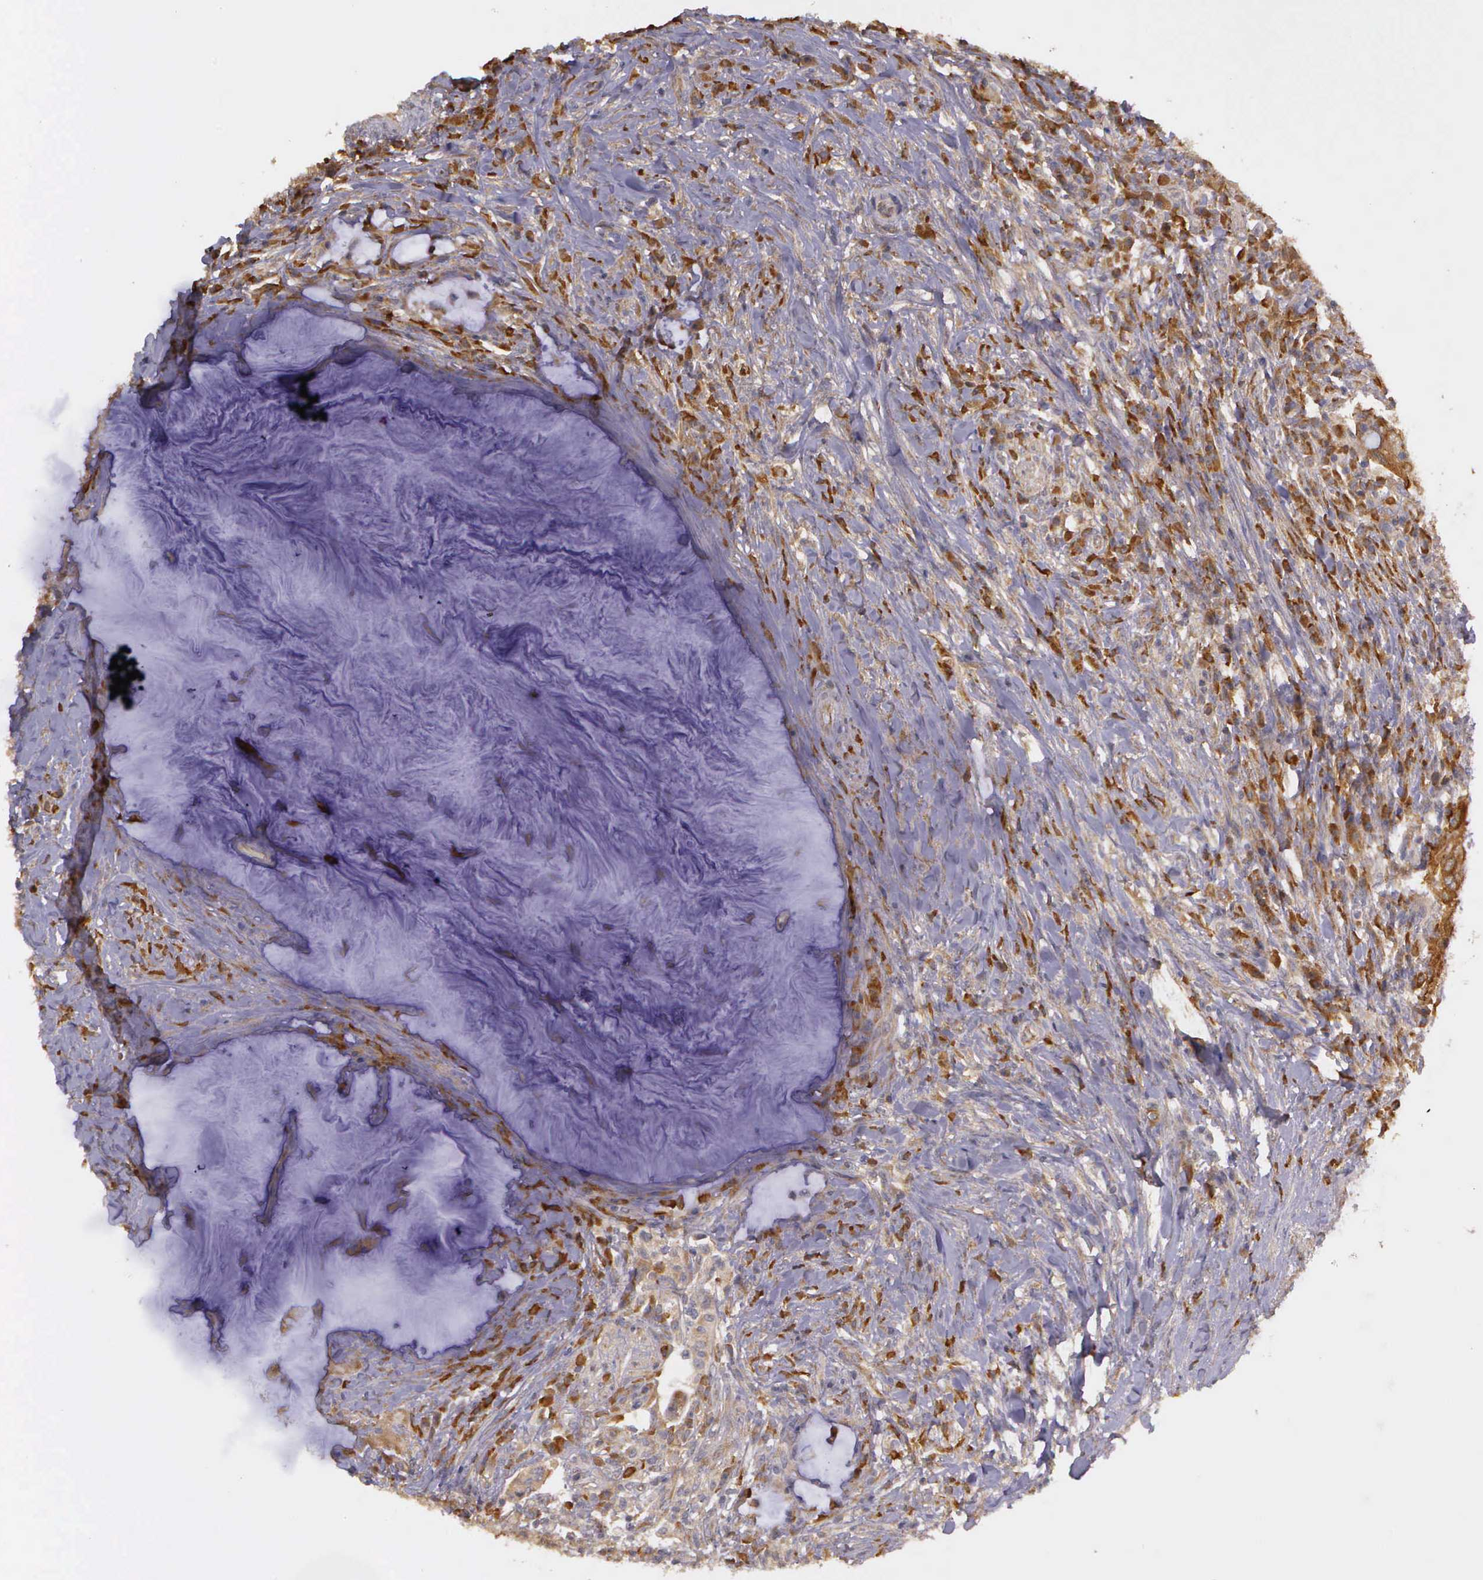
{"staining": {"intensity": "strong", "quantity": ">75%", "location": "cytoplasmic/membranous"}, "tissue": "colorectal cancer", "cell_type": "Tumor cells", "image_type": "cancer", "snomed": [{"axis": "morphology", "description": "Adenocarcinoma, NOS"}, {"axis": "topography", "description": "Rectum"}], "caption": "Human adenocarcinoma (colorectal) stained with a brown dye reveals strong cytoplasmic/membranous positive expression in approximately >75% of tumor cells.", "gene": "EIF5", "patient": {"sex": "female", "age": 71}}